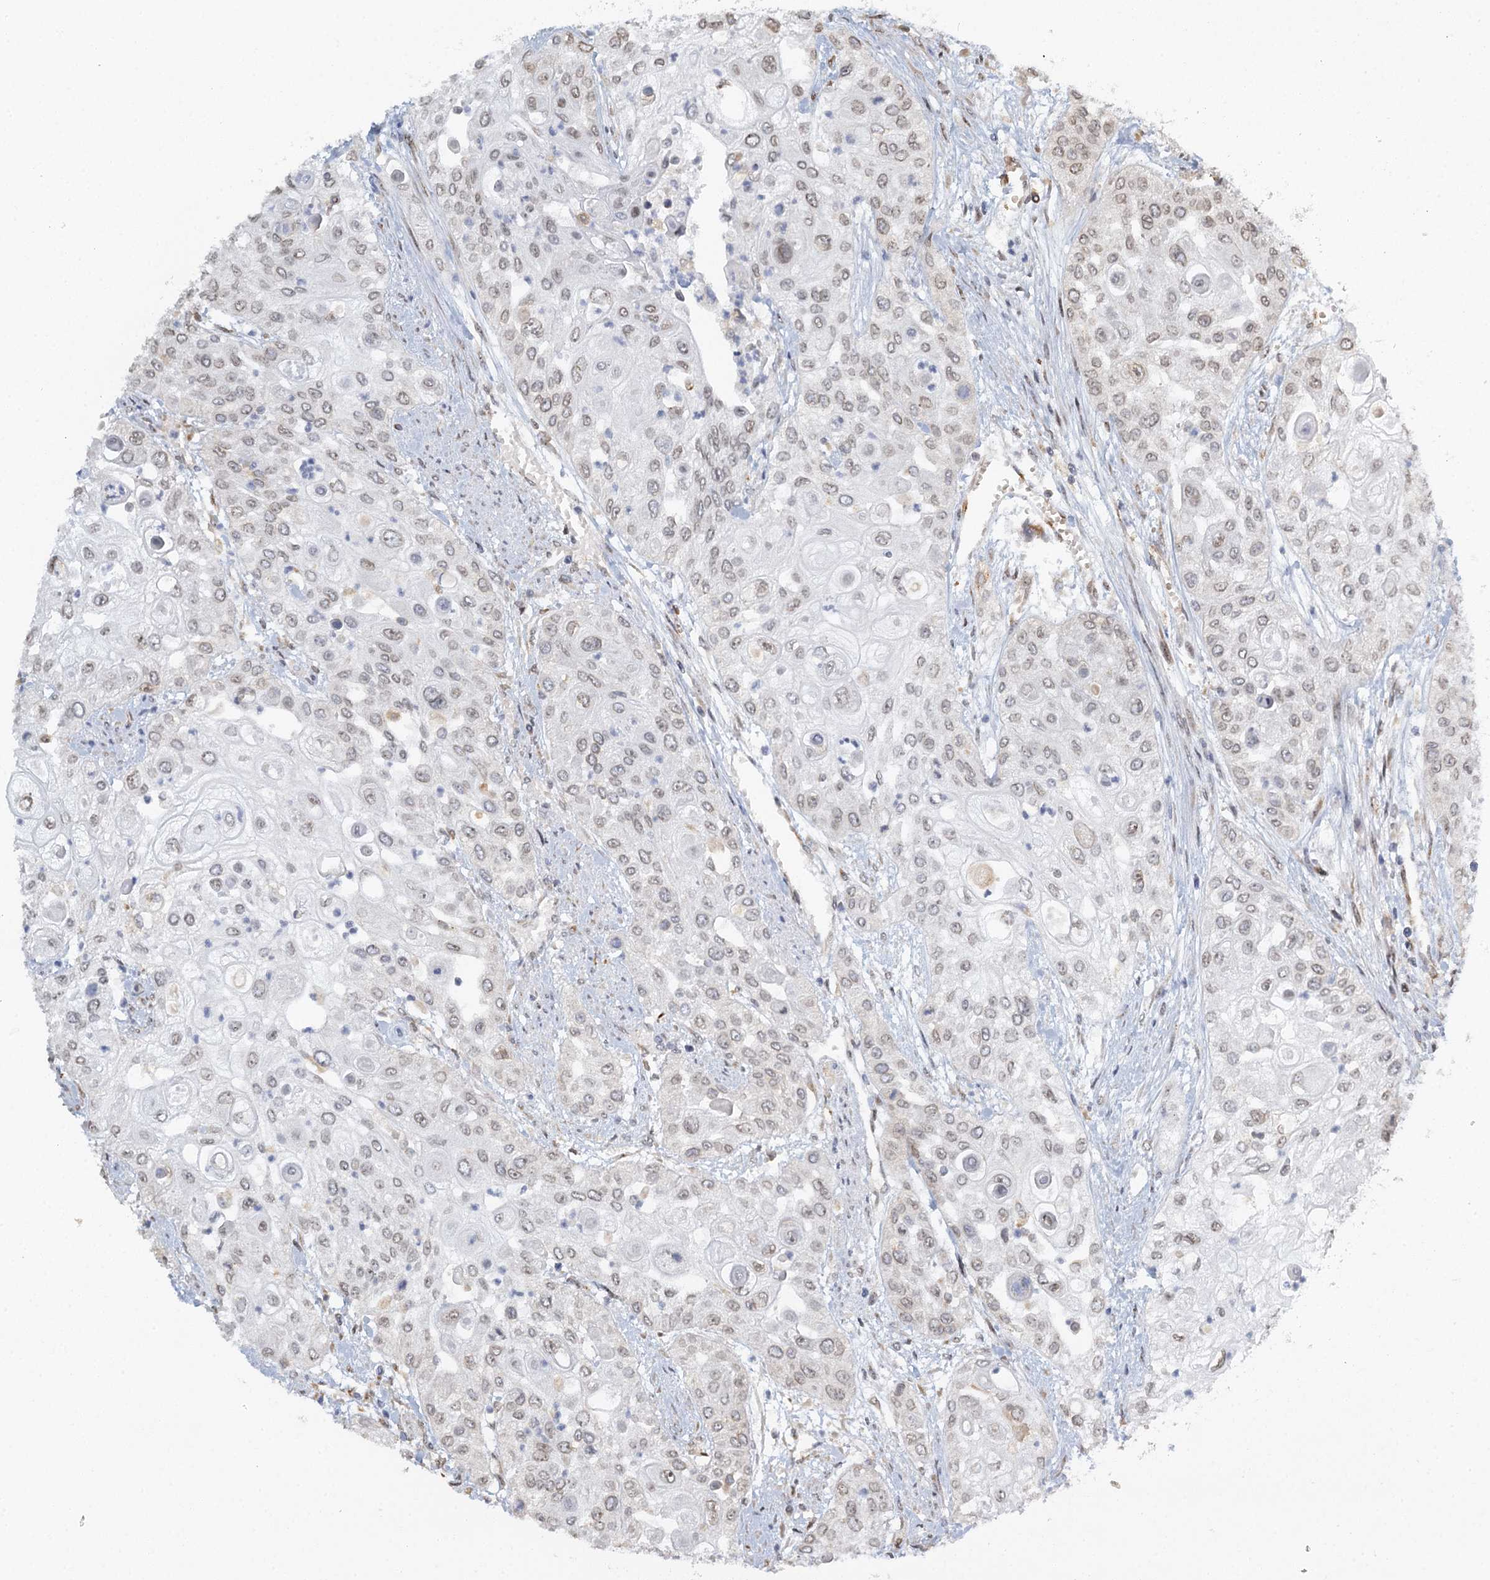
{"staining": {"intensity": "weak", "quantity": "<25%", "location": "nuclear"}, "tissue": "urothelial cancer", "cell_type": "Tumor cells", "image_type": "cancer", "snomed": [{"axis": "morphology", "description": "Urothelial carcinoma, High grade"}, {"axis": "topography", "description": "Urinary bladder"}], "caption": "Human urothelial cancer stained for a protein using immunohistochemistry displays no staining in tumor cells.", "gene": "TREX1", "patient": {"sex": "female", "age": 79}}